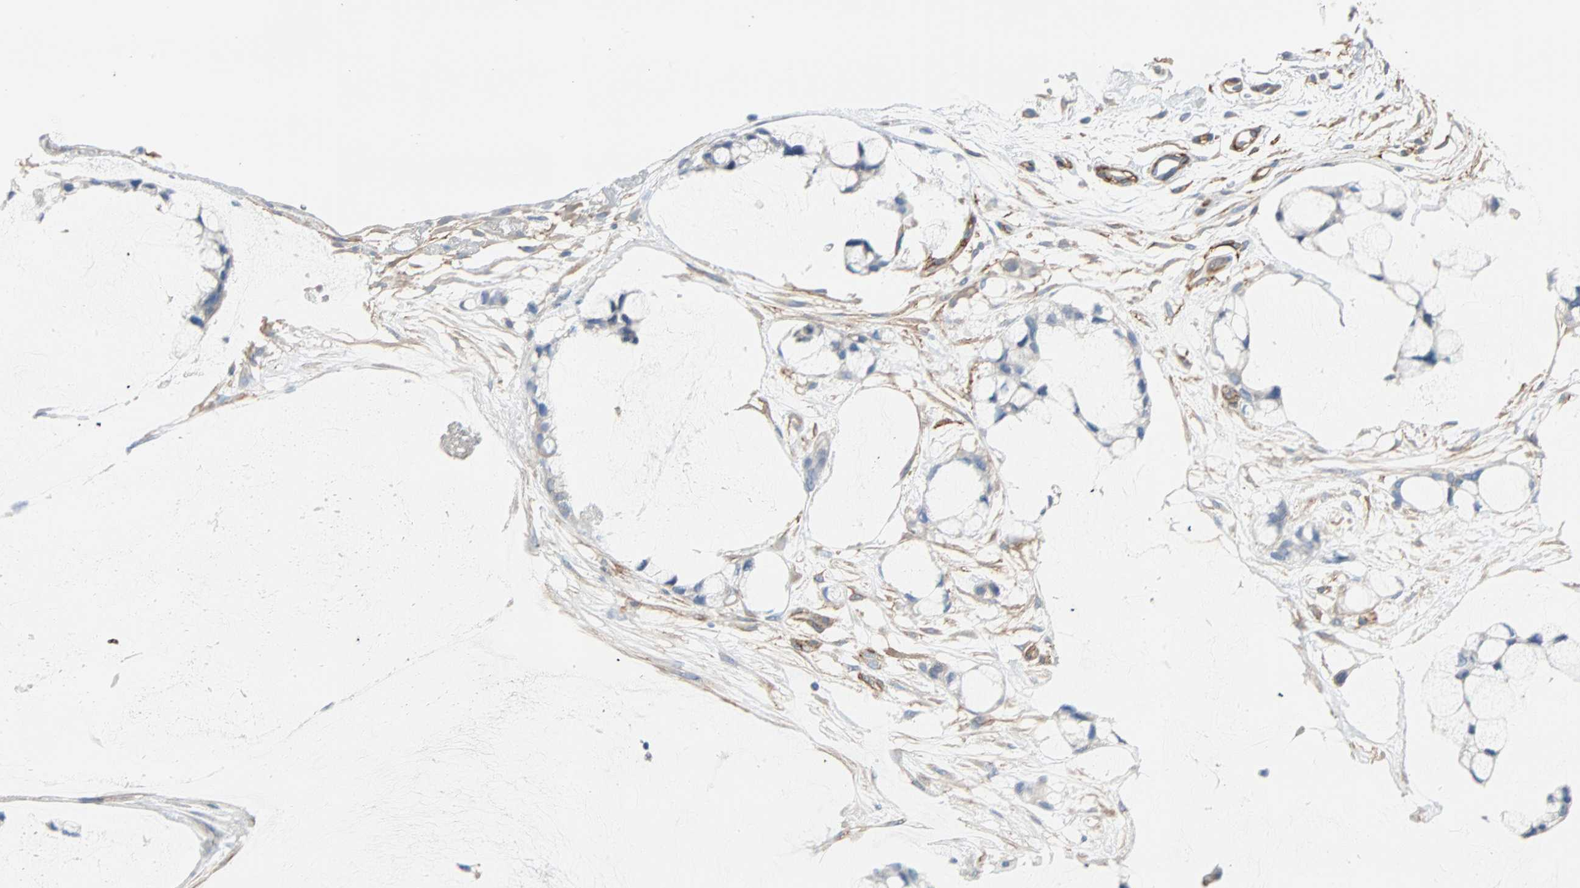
{"staining": {"intensity": "negative", "quantity": "none", "location": "none"}, "tissue": "ovarian cancer", "cell_type": "Tumor cells", "image_type": "cancer", "snomed": [{"axis": "morphology", "description": "Cystadenocarcinoma, mucinous, NOS"}, {"axis": "topography", "description": "Ovary"}], "caption": "IHC micrograph of neoplastic tissue: ovarian cancer (mucinous cystadenocarcinoma) stained with DAB reveals no significant protein expression in tumor cells.", "gene": "EPB41L2", "patient": {"sex": "female", "age": 39}}